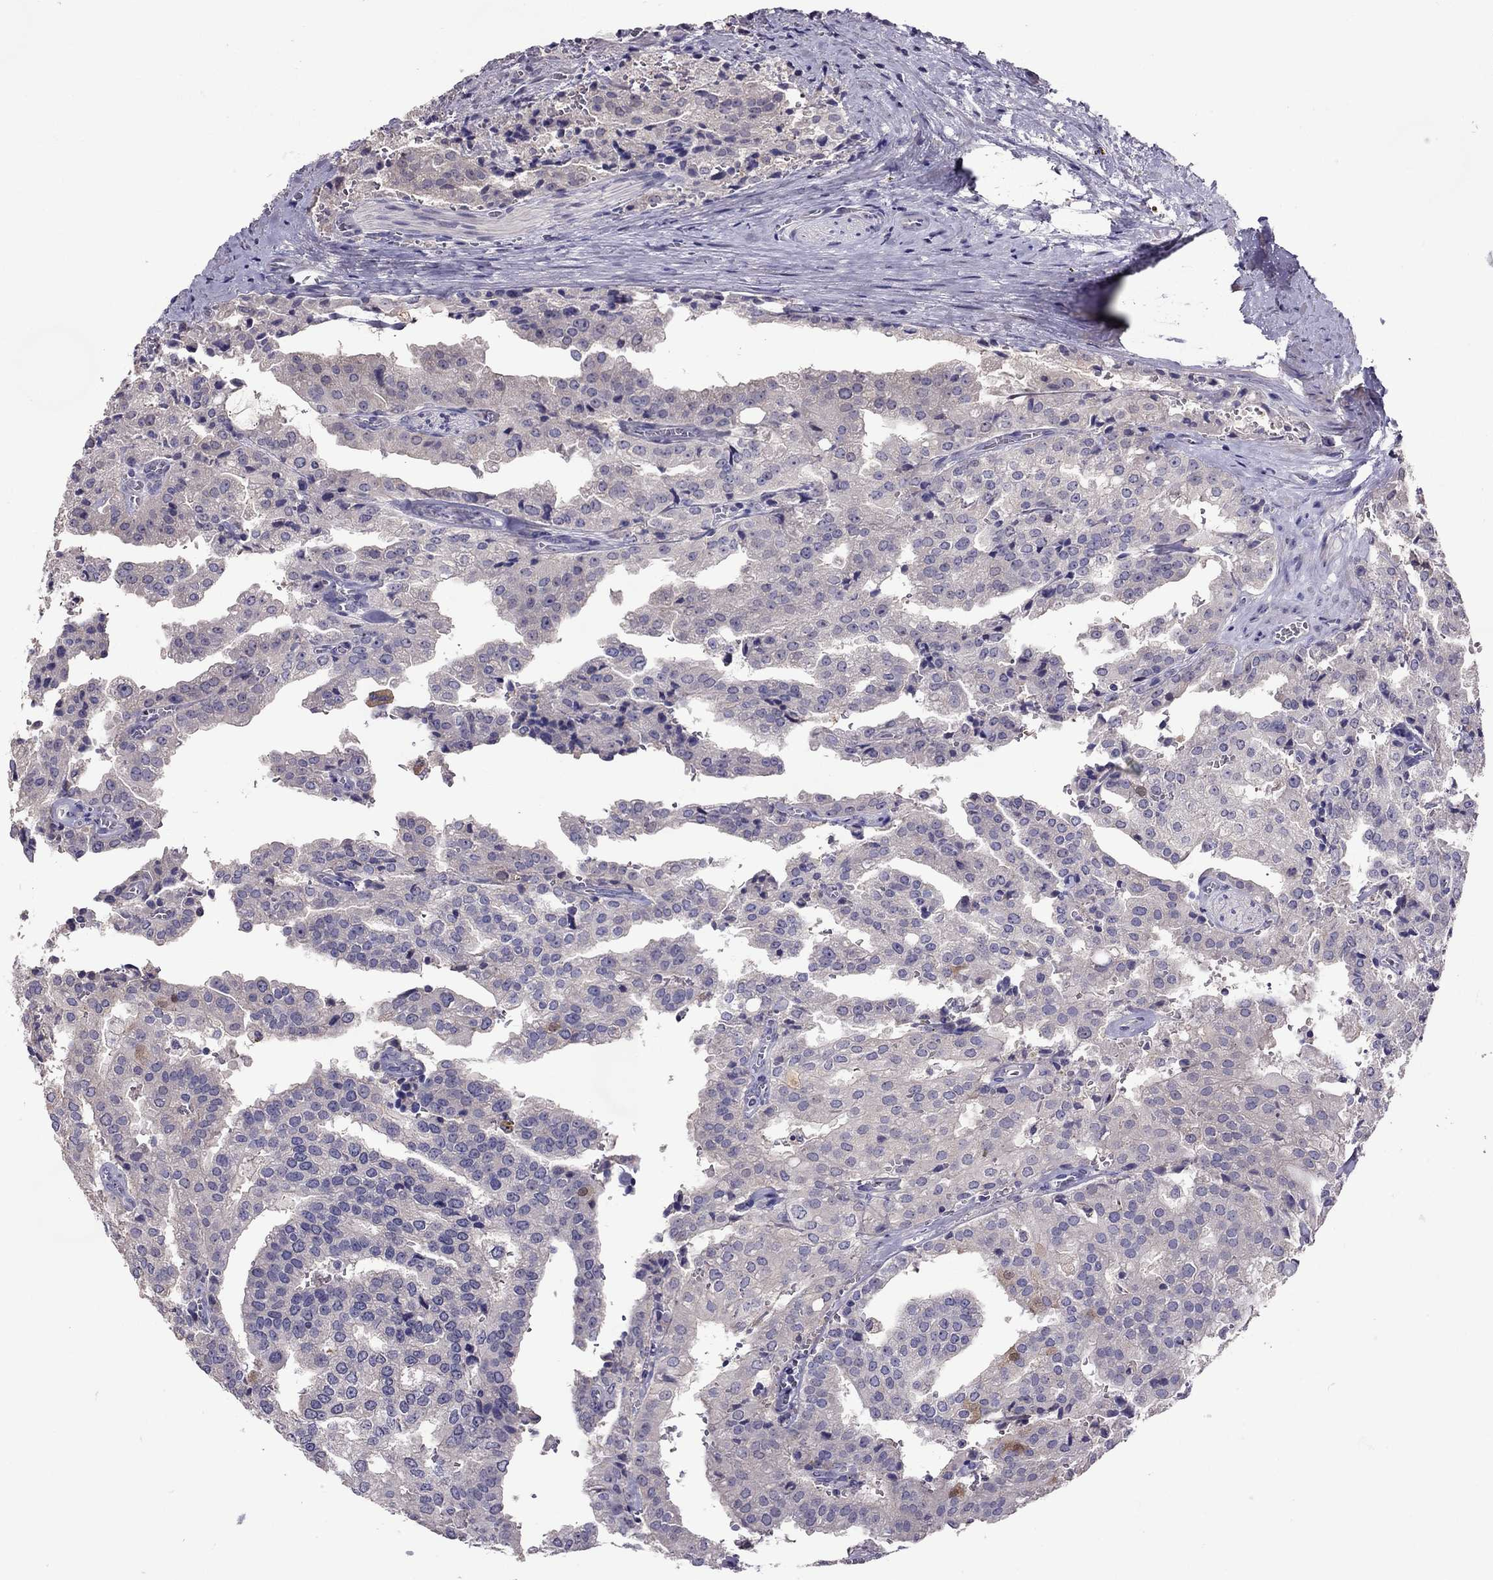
{"staining": {"intensity": "negative", "quantity": "none", "location": "none"}, "tissue": "prostate cancer", "cell_type": "Tumor cells", "image_type": "cancer", "snomed": [{"axis": "morphology", "description": "Adenocarcinoma, High grade"}, {"axis": "topography", "description": "Prostate"}], "caption": "High power microscopy histopathology image of an IHC histopathology image of prostate adenocarcinoma (high-grade), revealing no significant positivity in tumor cells.", "gene": "LRRC46", "patient": {"sex": "male", "age": 68}}